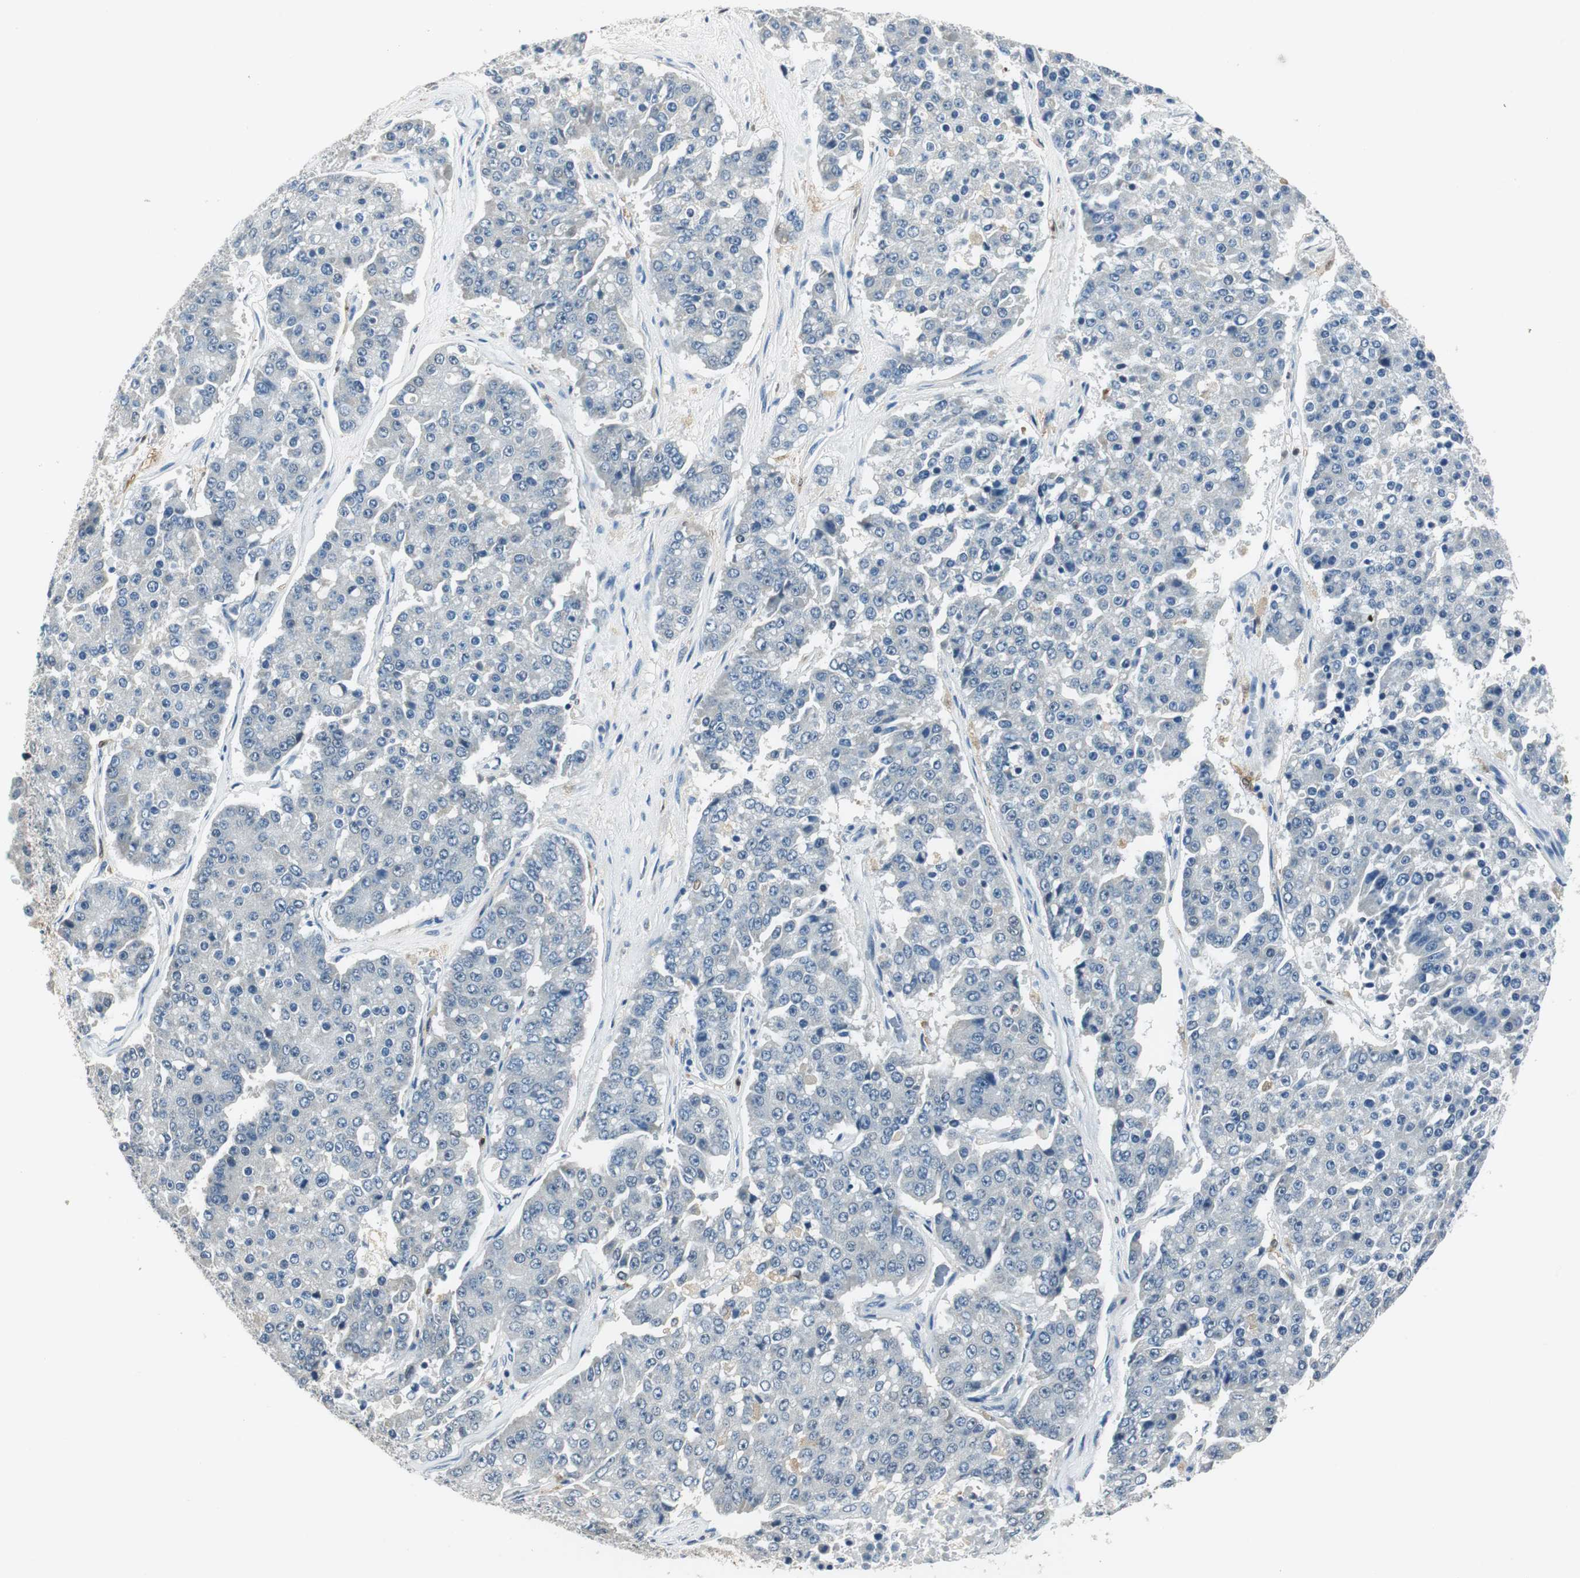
{"staining": {"intensity": "negative", "quantity": "none", "location": "none"}, "tissue": "pancreatic cancer", "cell_type": "Tumor cells", "image_type": "cancer", "snomed": [{"axis": "morphology", "description": "Adenocarcinoma, NOS"}, {"axis": "topography", "description": "Pancreas"}], "caption": "Immunohistochemical staining of adenocarcinoma (pancreatic) demonstrates no significant expression in tumor cells. (Brightfield microscopy of DAB (3,3'-diaminobenzidine) immunohistochemistry at high magnification).", "gene": "ME1", "patient": {"sex": "male", "age": 50}}